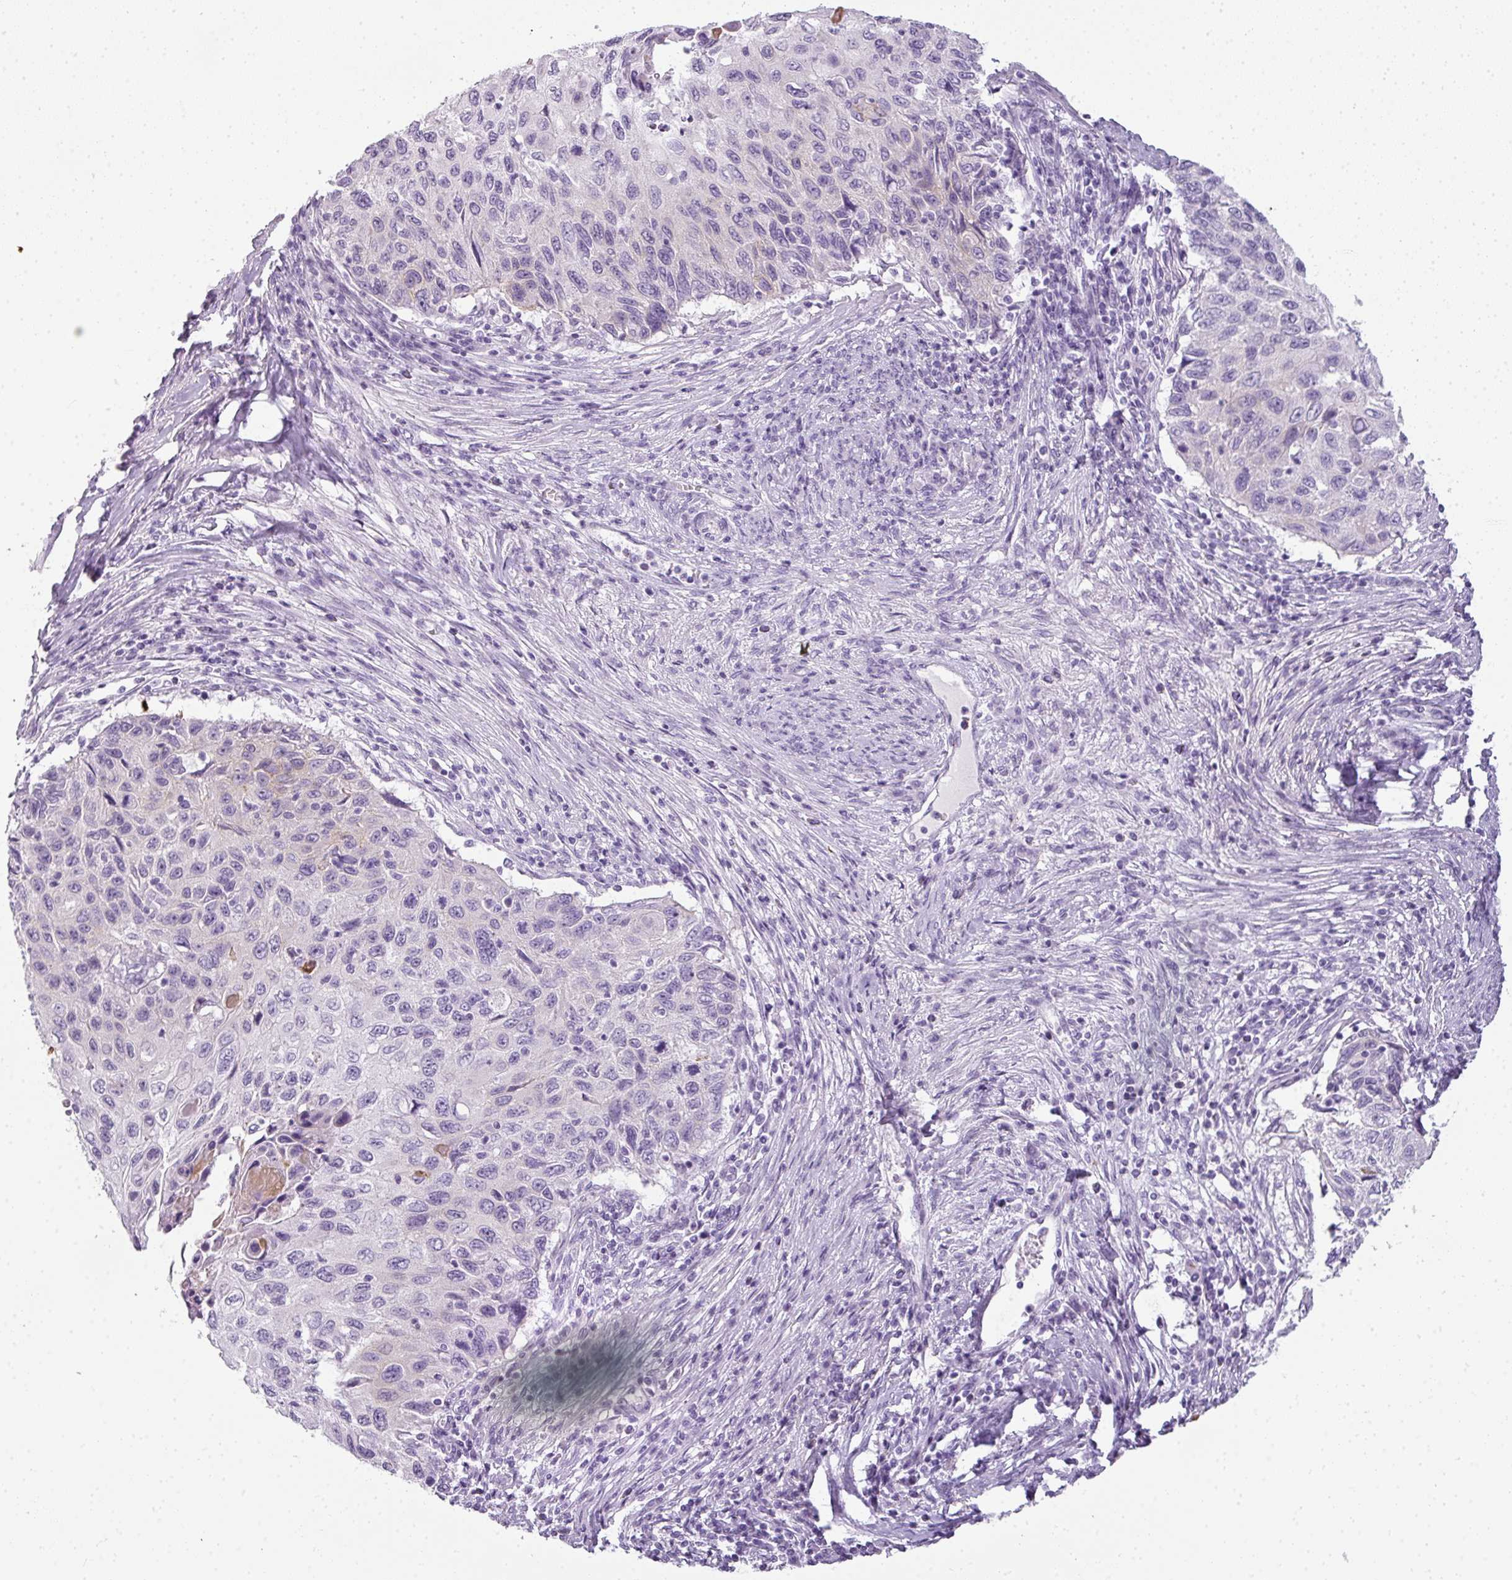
{"staining": {"intensity": "negative", "quantity": "none", "location": "none"}, "tissue": "cervical cancer", "cell_type": "Tumor cells", "image_type": "cancer", "snomed": [{"axis": "morphology", "description": "Squamous cell carcinoma, NOS"}, {"axis": "topography", "description": "Cervix"}], "caption": "Immunohistochemistry (IHC) micrograph of neoplastic tissue: squamous cell carcinoma (cervical) stained with DAB exhibits no significant protein expression in tumor cells.", "gene": "RBMY1F", "patient": {"sex": "female", "age": 70}}